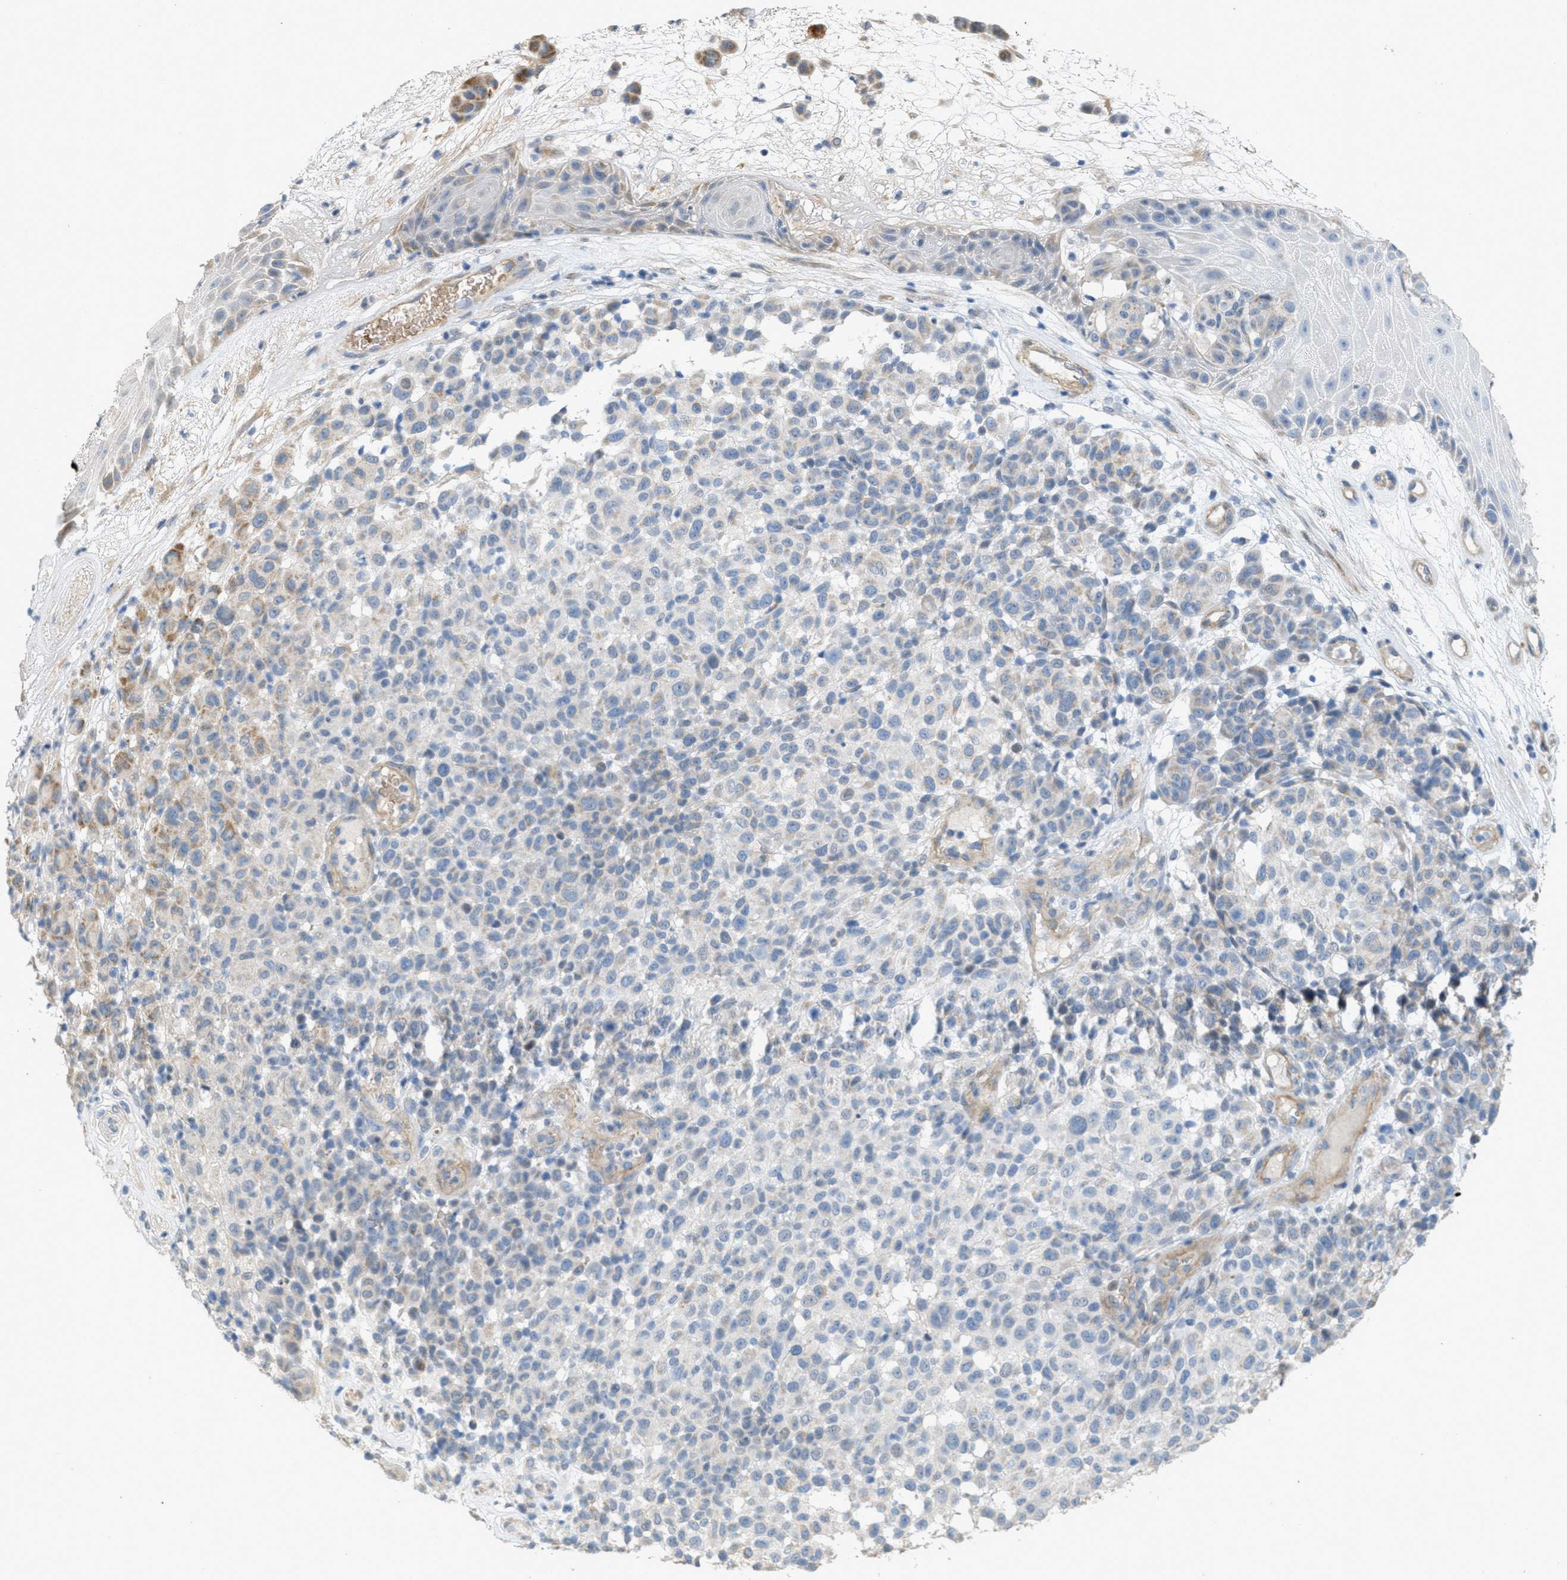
{"staining": {"intensity": "negative", "quantity": "none", "location": "none"}, "tissue": "melanoma", "cell_type": "Tumor cells", "image_type": "cancer", "snomed": [{"axis": "morphology", "description": "Malignant melanoma, NOS"}, {"axis": "topography", "description": "Skin"}], "caption": "The micrograph reveals no significant staining in tumor cells of malignant melanoma.", "gene": "MRS2", "patient": {"sex": "male", "age": 59}}